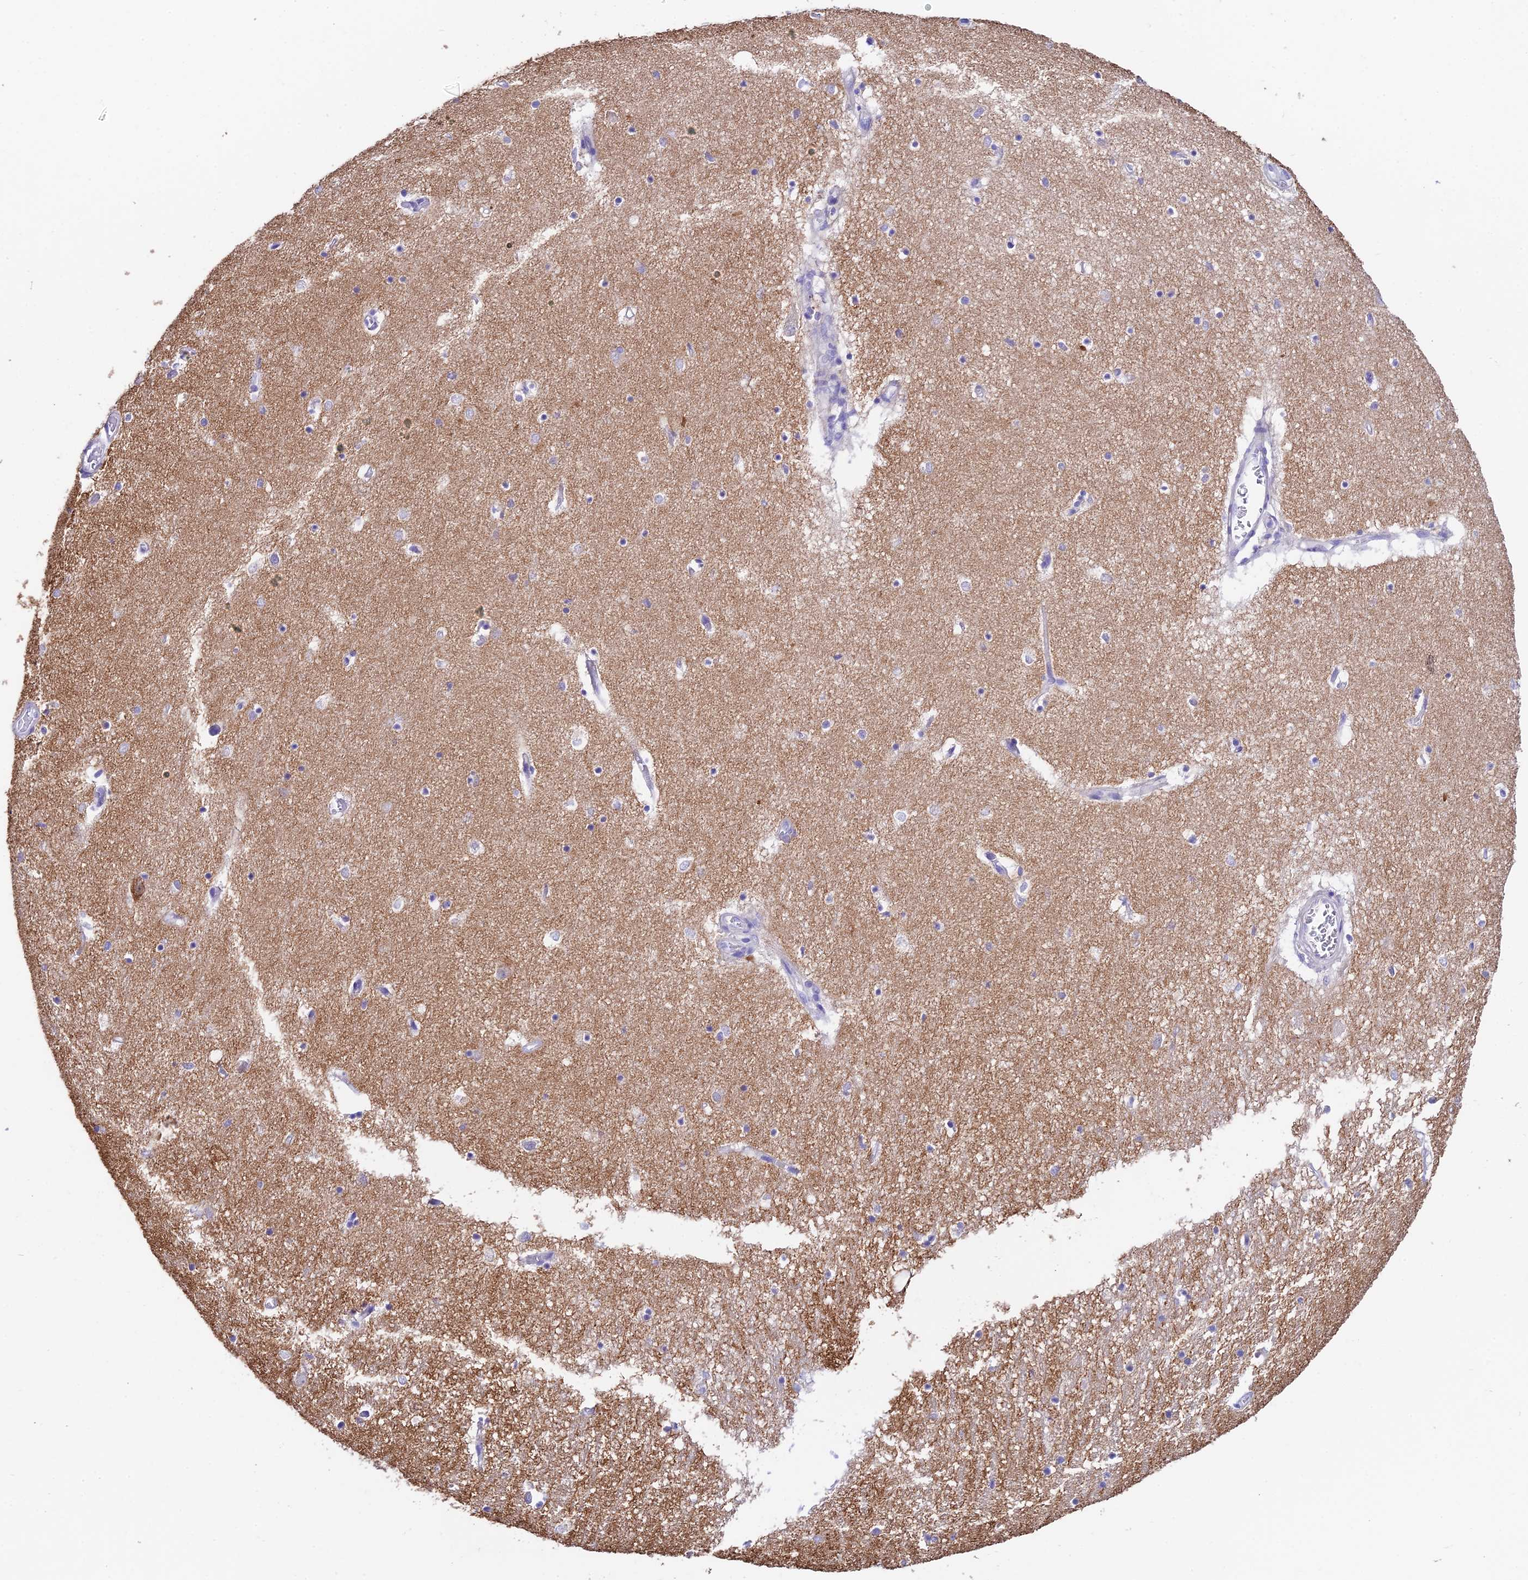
{"staining": {"intensity": "negative", "quantity": "none", "location": "none"}, "tissue": "hippocampus", "cell_type": "Glial cells", "image_type": "normal", "snomed": [{"axis": "morphology", "description": "Normal tissue, NOS"}, {"axis": "topography", "description": "Hippocampus"}], "caption": "Immunohistochemical staining of normal hippocampus demonstrates no significant positivity in glial cells. Brightfield microscopy of IHC stained with DAB (brown) and hematoxylin (blue), captured at high magnification.", "gene": "DUSP29", "patient": {"sex": "female", "age": 64}}